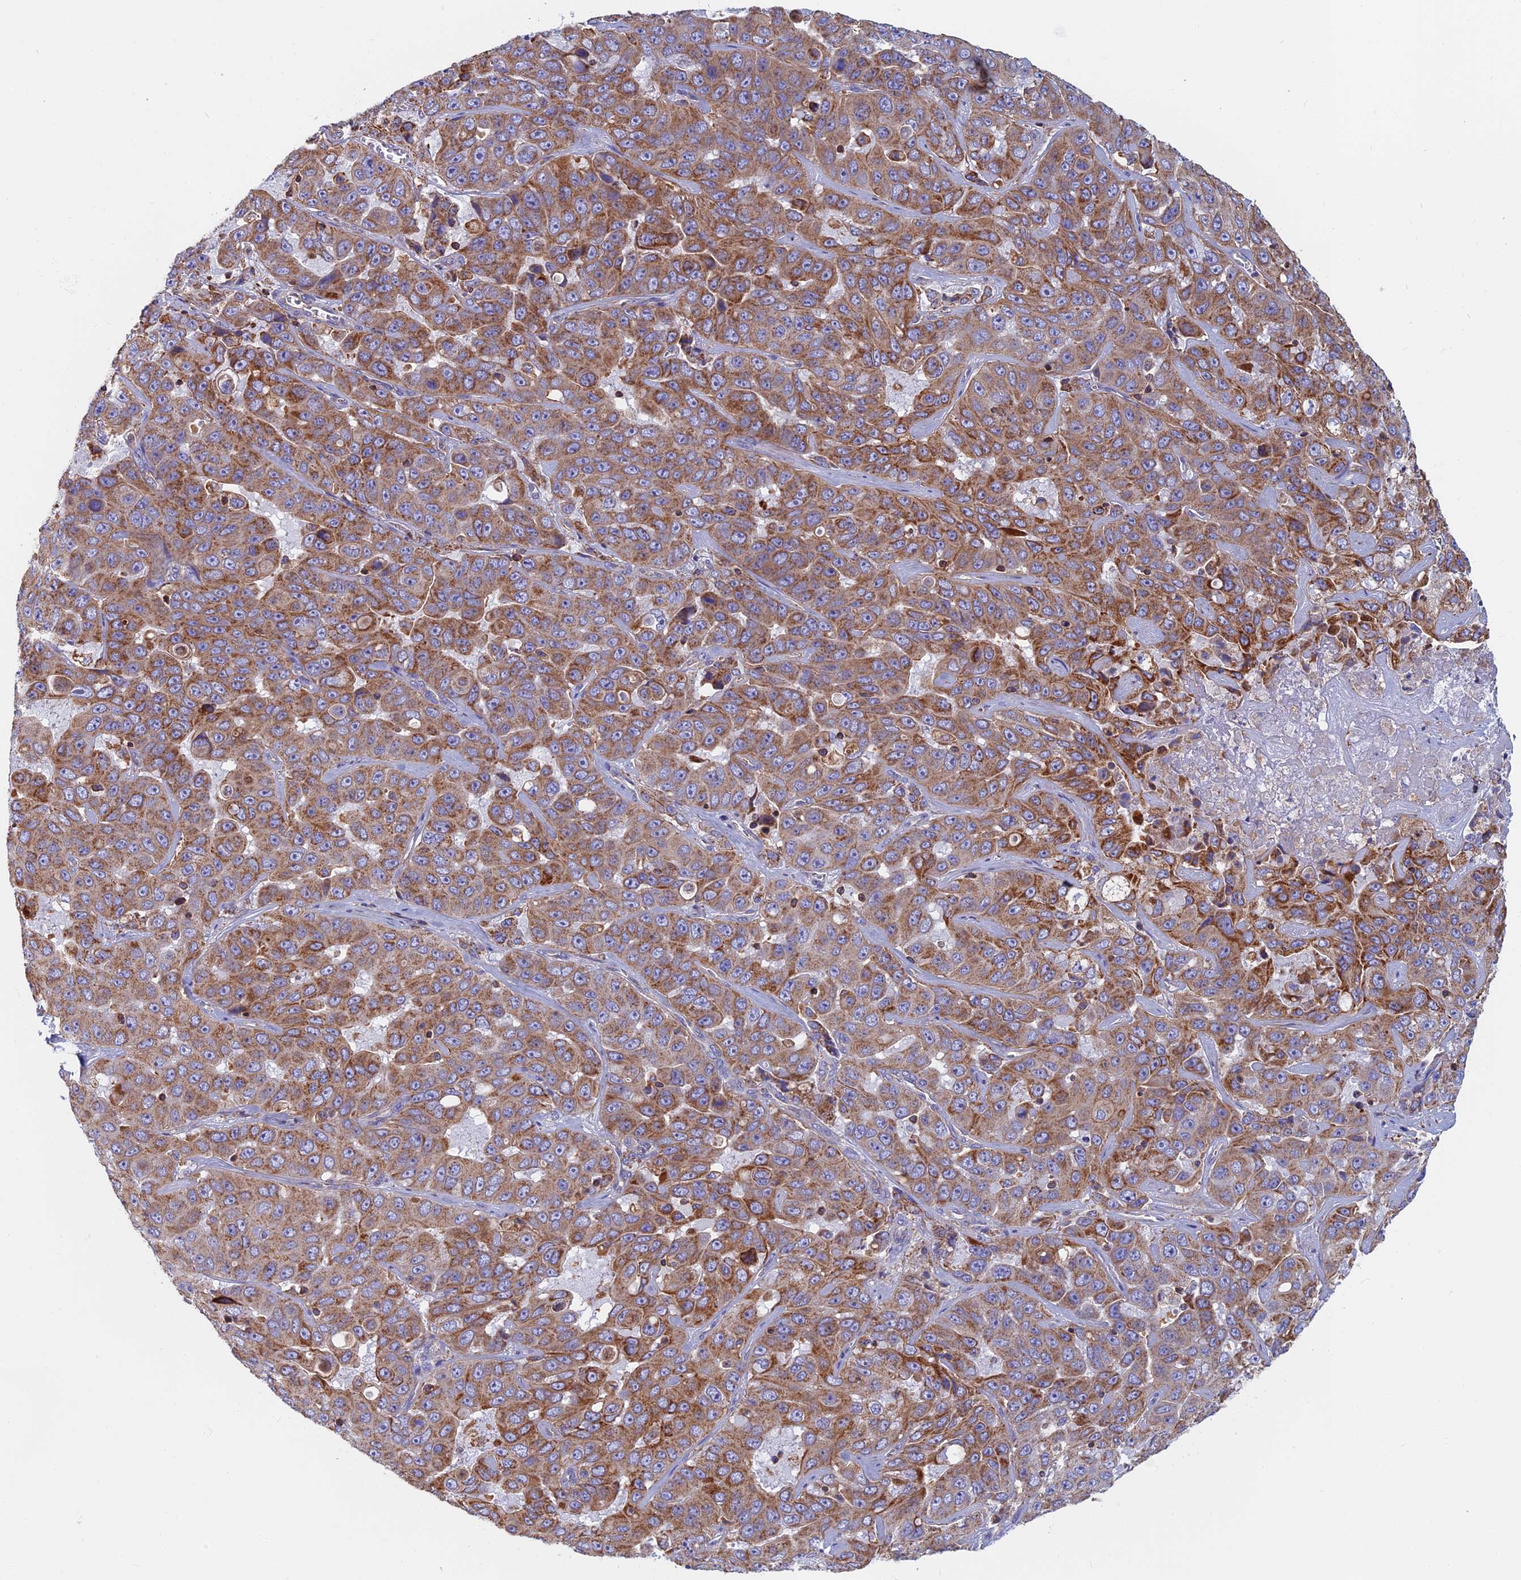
{"staining": {"intensity": "moderate", "quantity": ">75%", "location": "cytoplasmic/membranous"}, "tissue": "liver cancer", "cell_type": "Tumor cells", "image_type": "cancer", "snomed": [{"axis": "morphology", "description": "Cholangiocarcinoma"}, {"axis": "topography", "description": "Liver"}], "caption": "Cholangiocarcinoma (liver) tissue exhibits moderate cytoplasmic/membranous positivity in approximately >75% of tumor cells", "gene": "HSD17B8", "patient": {"sex": "female", "age": 52}}